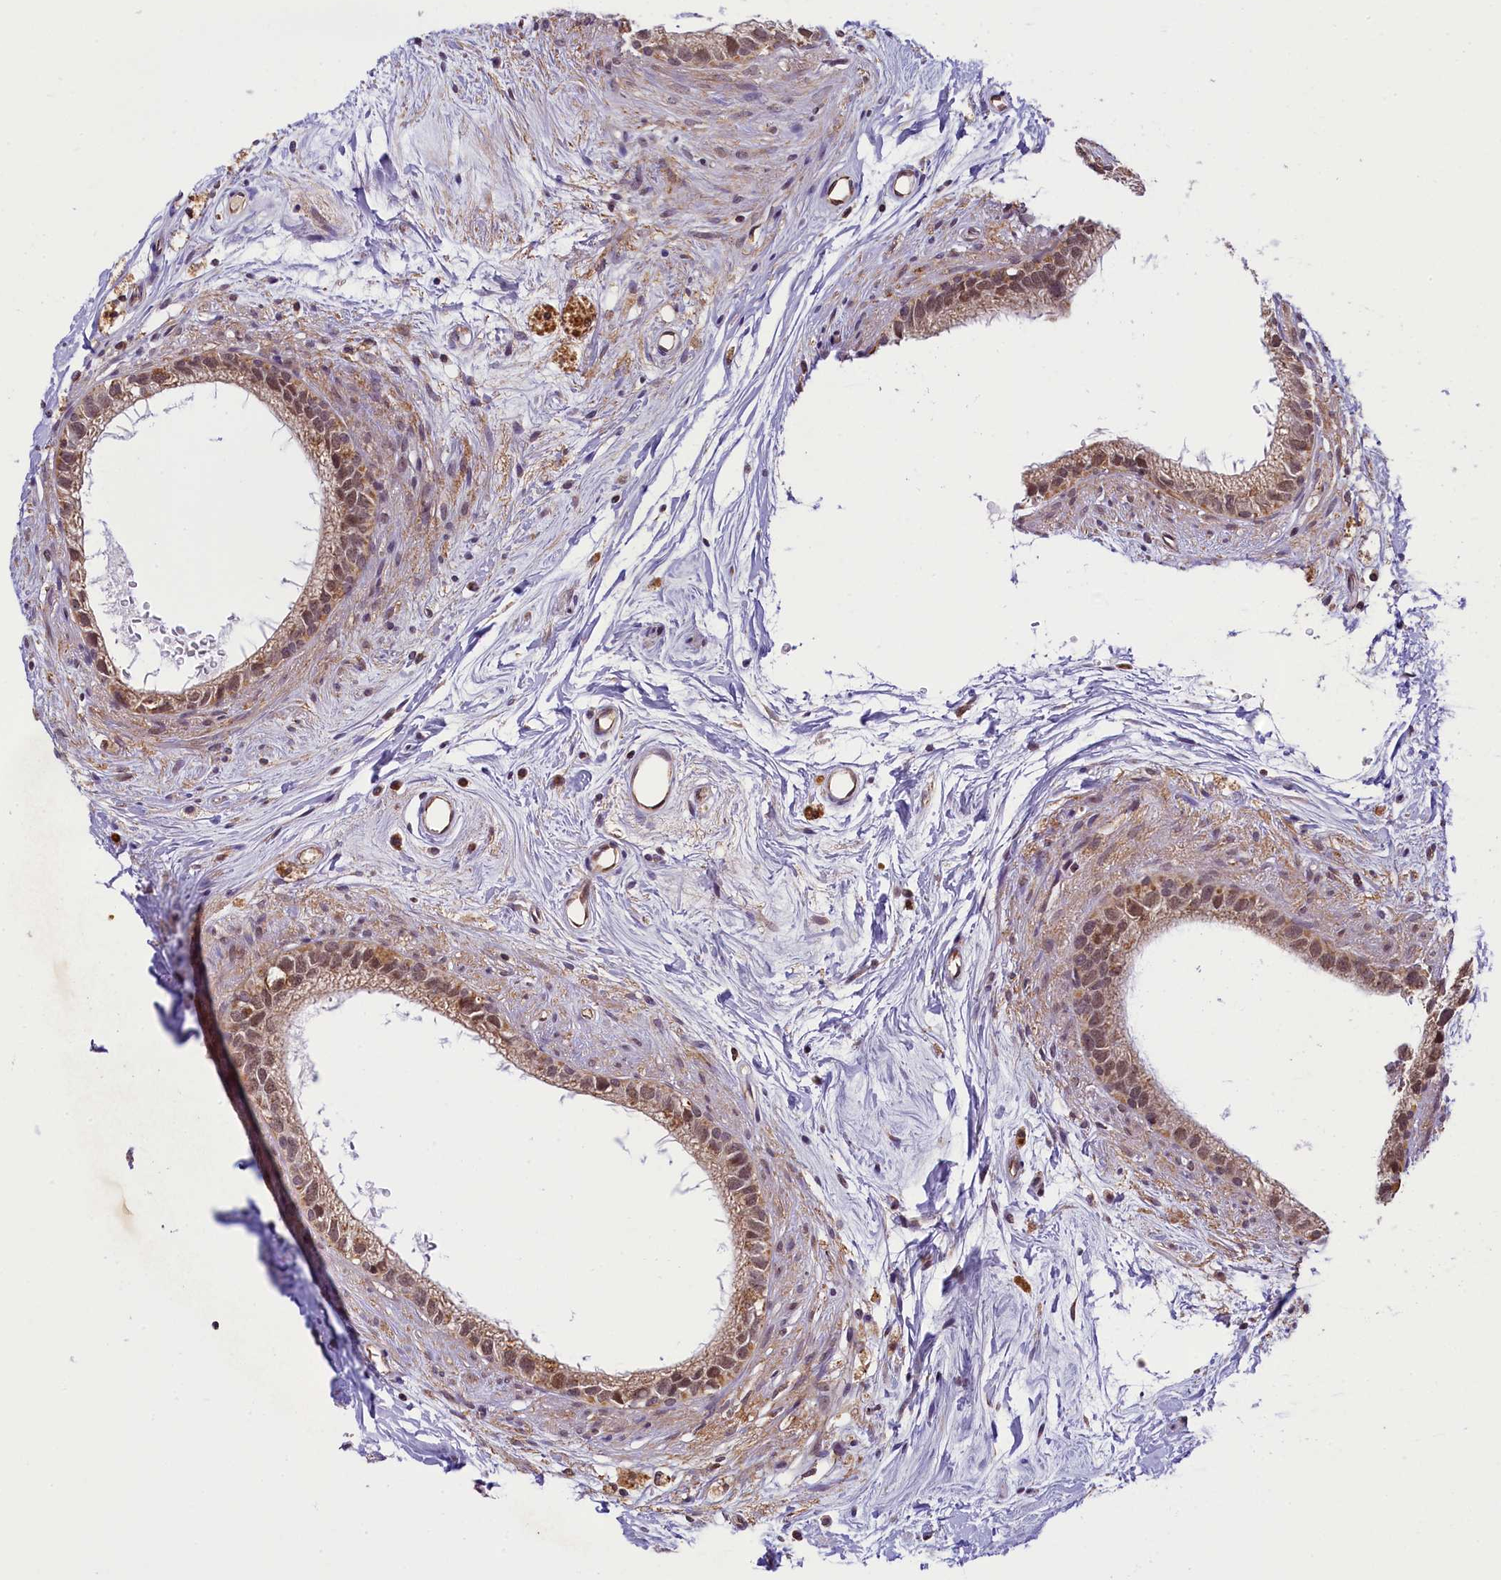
{"staining": {"intensity": "moderate", "quantity": ">75%", "location": "nuclear"}, "tissue": "epididymis", "cell_type": "Glandular cells", "image_type": "normal", "snomed": [{"axis": "morphology", "description": "Normal tissue, NOS"}, {"axis": "topography", "description": "Epididymis"}], "caption": "A brown stain shows moderate nuclear expression of a protein in glandular cells of normal epididymis.", "gene": "PAF1", "patient": {"sex": "male", "age": 80}}